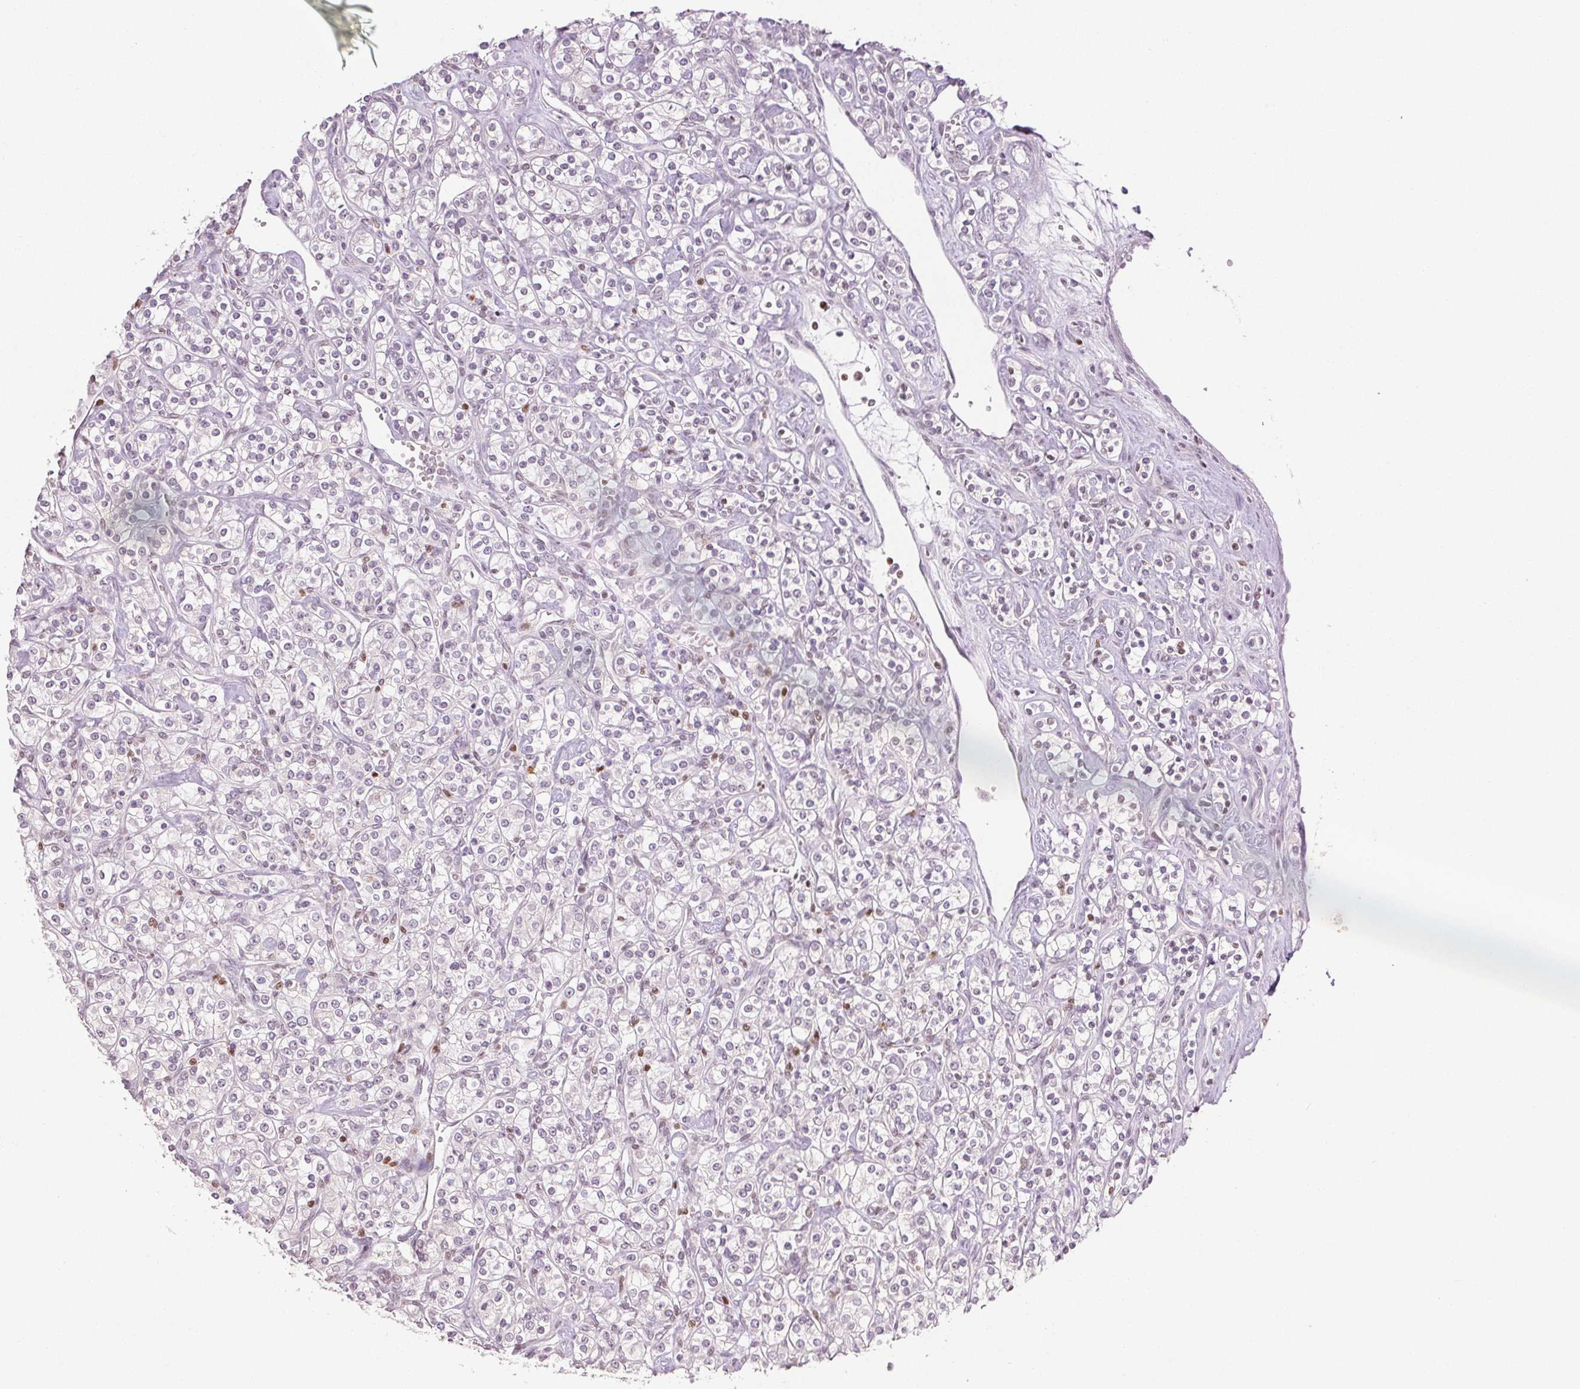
{"staining": {"intensity": "negative", "quantity": "none", "location": "none"}, "tissue": "renal cancer", "cell_type": "Tumor cells", "image_type": "cancer", "snomed": [{"axis": "morphology", "description": "Adenocarcinoma, NOS"}, {"axis": "topography", "description": "Kidney"}], "caption": "This is an immunohistochemistry (IHC) micrograph of renal adenocarcinoma. There is no staining in tumor cells.", "gene": "RUNX2", "patient": {"sex": "male", "age": 77}}